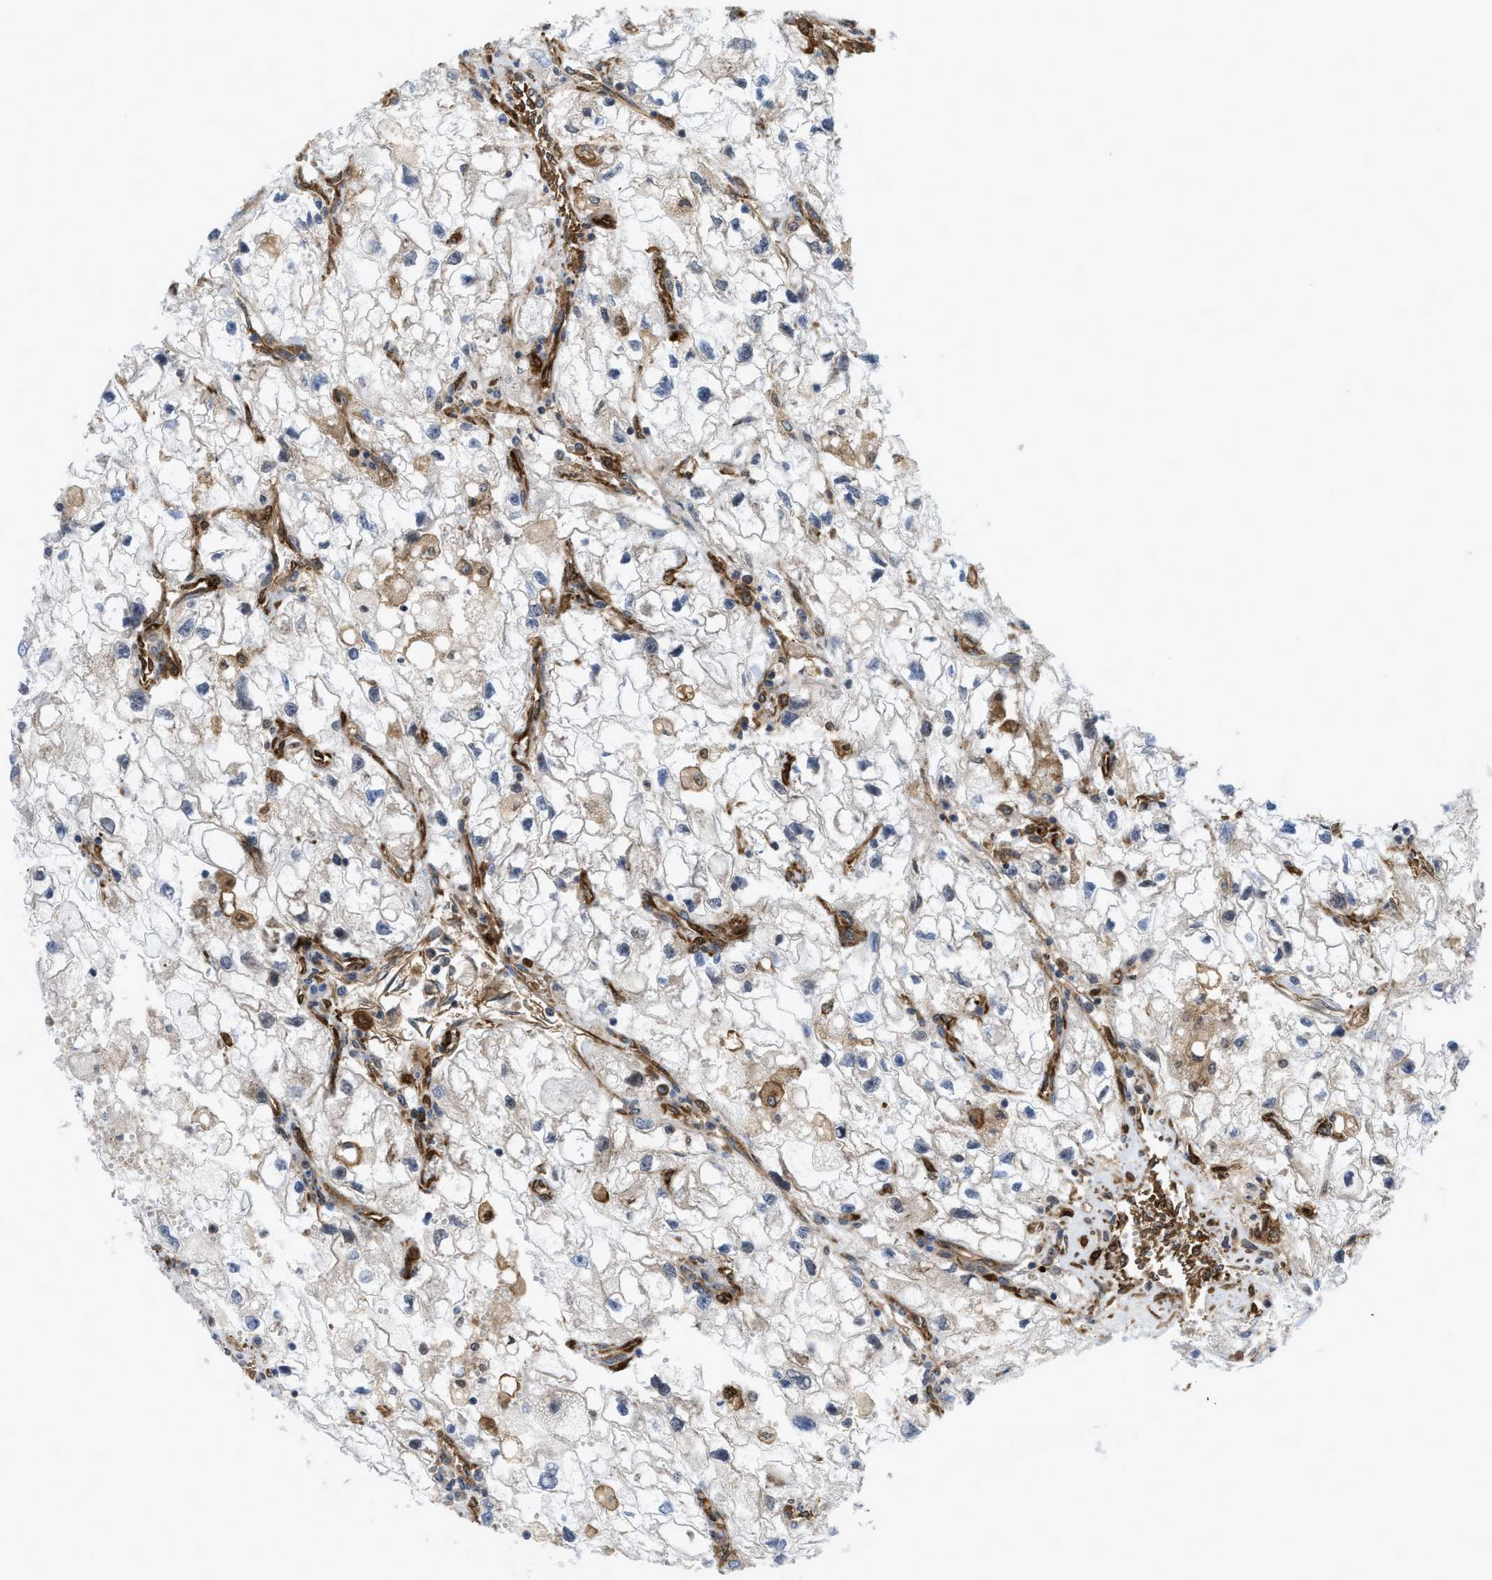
{"staining": {"intensity": "negative", "quantity": "none", "location": "none"}, "tissue": "renal cancer", "cell_type": "Tumor cells", "image_type": "cancer", "snomed": [{"axis": "morphology", "description": "Adenocarcinoma, NOS"}, {"axis": "topography", "description": "Kidney"}], "caption": "Human renal cancer (adenocarcinoma) stained for a protein using immunohistochemistry (IHC) reveals no expression in tumor cells.", "gene": "PICALM", "patient": {"sex": "female", "age": 70}}